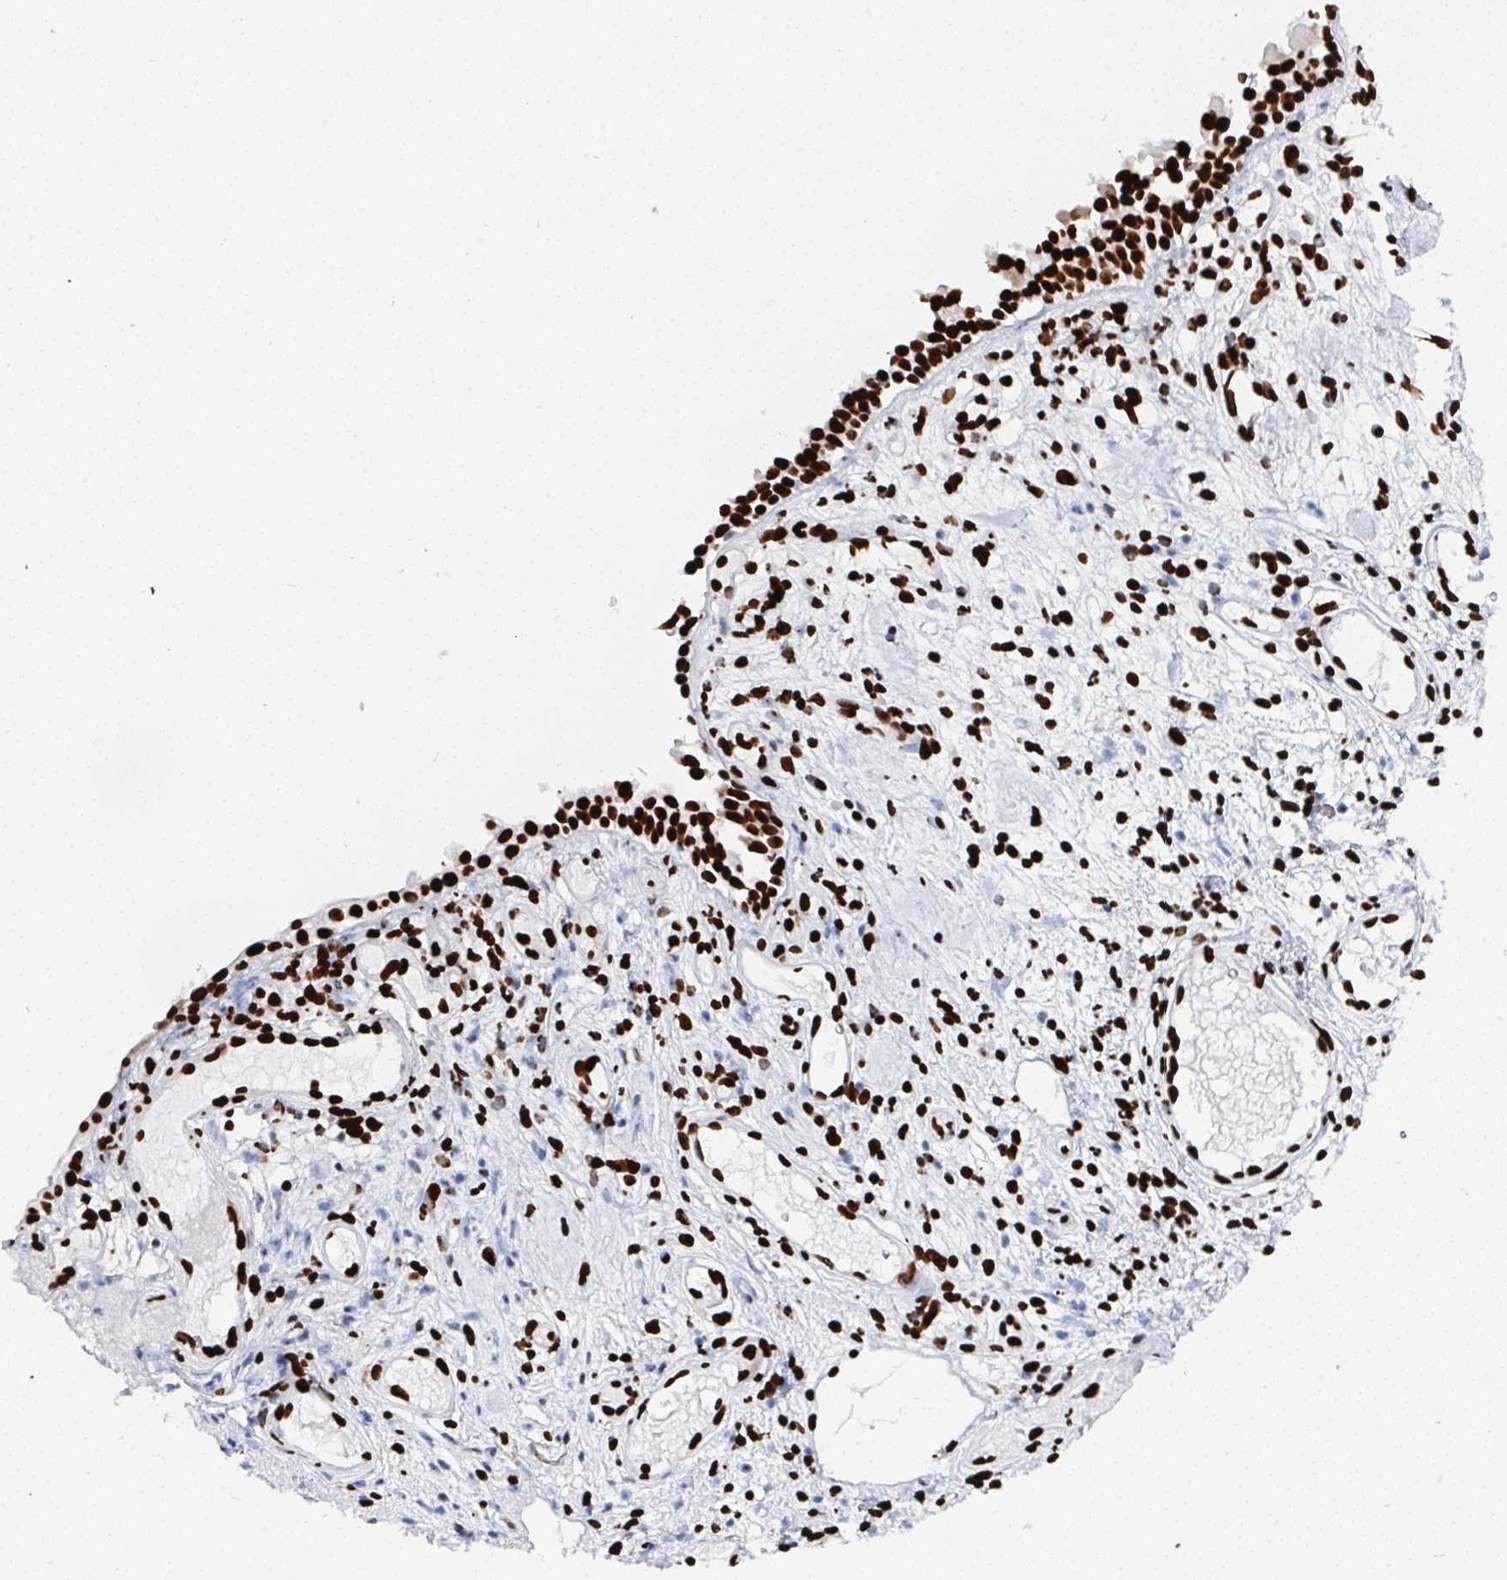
{"staining": {"intensity": "strong", "quantity": ">75%", "location": "nuclear"}, "tissue": "nasopharynx", "cell_type": "Respiratory epithelial cells", "image_type": "normal", "snomed": [{"axis": "morphology", "description": "Normal tissue, NOS"}, {"axis": "morphology", "description": "Inflammation, NOS"}, {"axis": "topography", "description": "Nasopharynx"}], "caption": "Human nasopharynx stained with a brown dye displays strong nuclear positive expression in approximately >75% of respiratory epithelial cells.", "gene": "GAR1", "patient": {"sex": "male", "age": 54}}